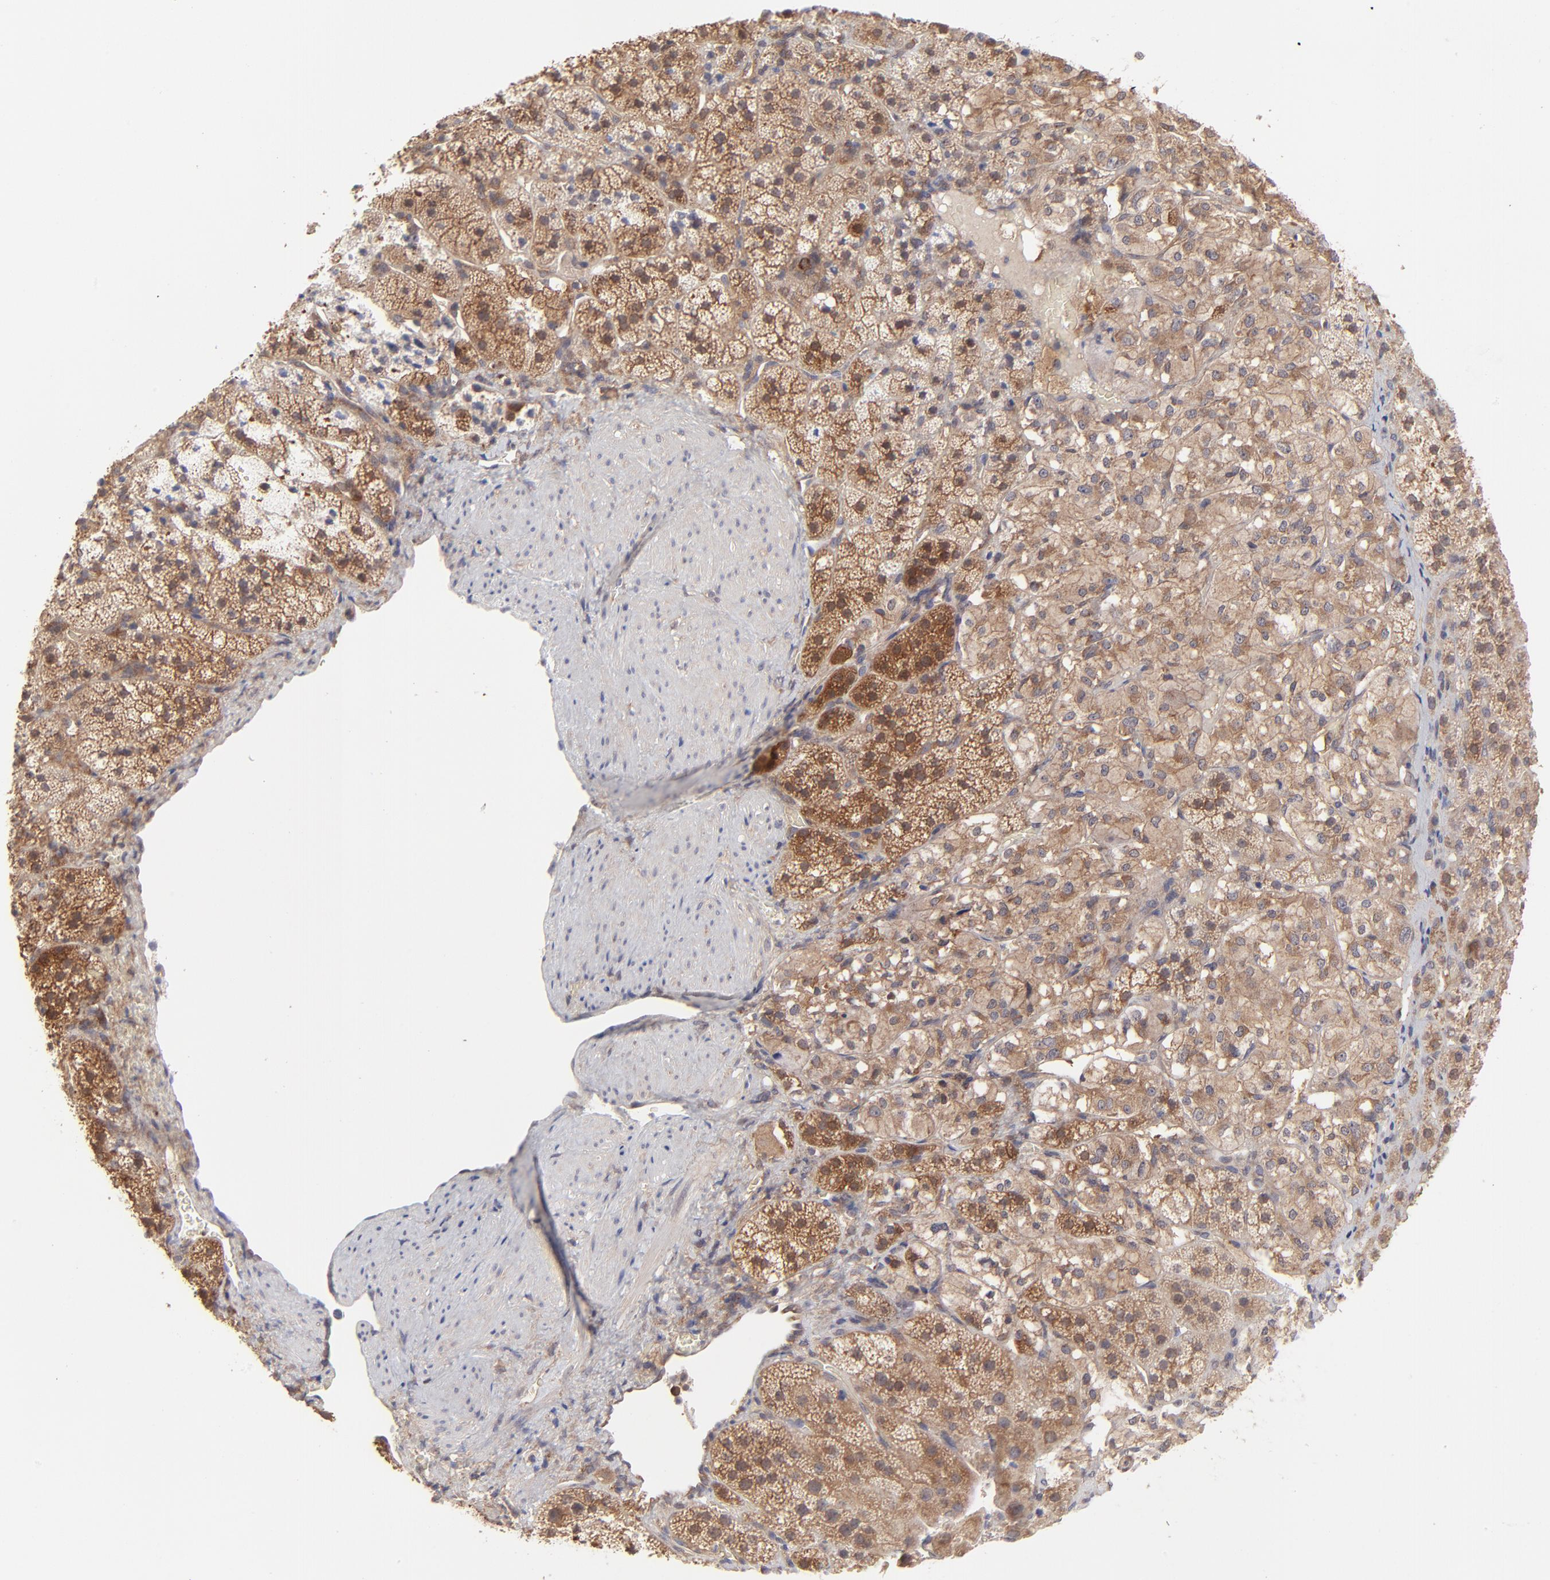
{"staining": {"intensity": "strong", "quantity": "<25%", "location": "cytoplasmic/membranous"}, "tissue": "adrenal gland", "cell_type": "Glandular cells", "image_type": "normal", "snomed": [{"axis": "morphology", "description": "Normal tissue, NOS"}, {"axis": "topography", "description": "Adrenal gland"}], "caption": "Immunohistochemical staining of normal human adrenal gland reveals strong cytoplasmic/membranous protein expression in approximately <25% of glandular cells. (Stains: DAB (3,3'-diaminobenzidine) in brown, nuclei in blue, Microscopy: brightfield microscopy at high magnification).", "gene": "GART", "patient": {"sex": "female", "age": 44}}